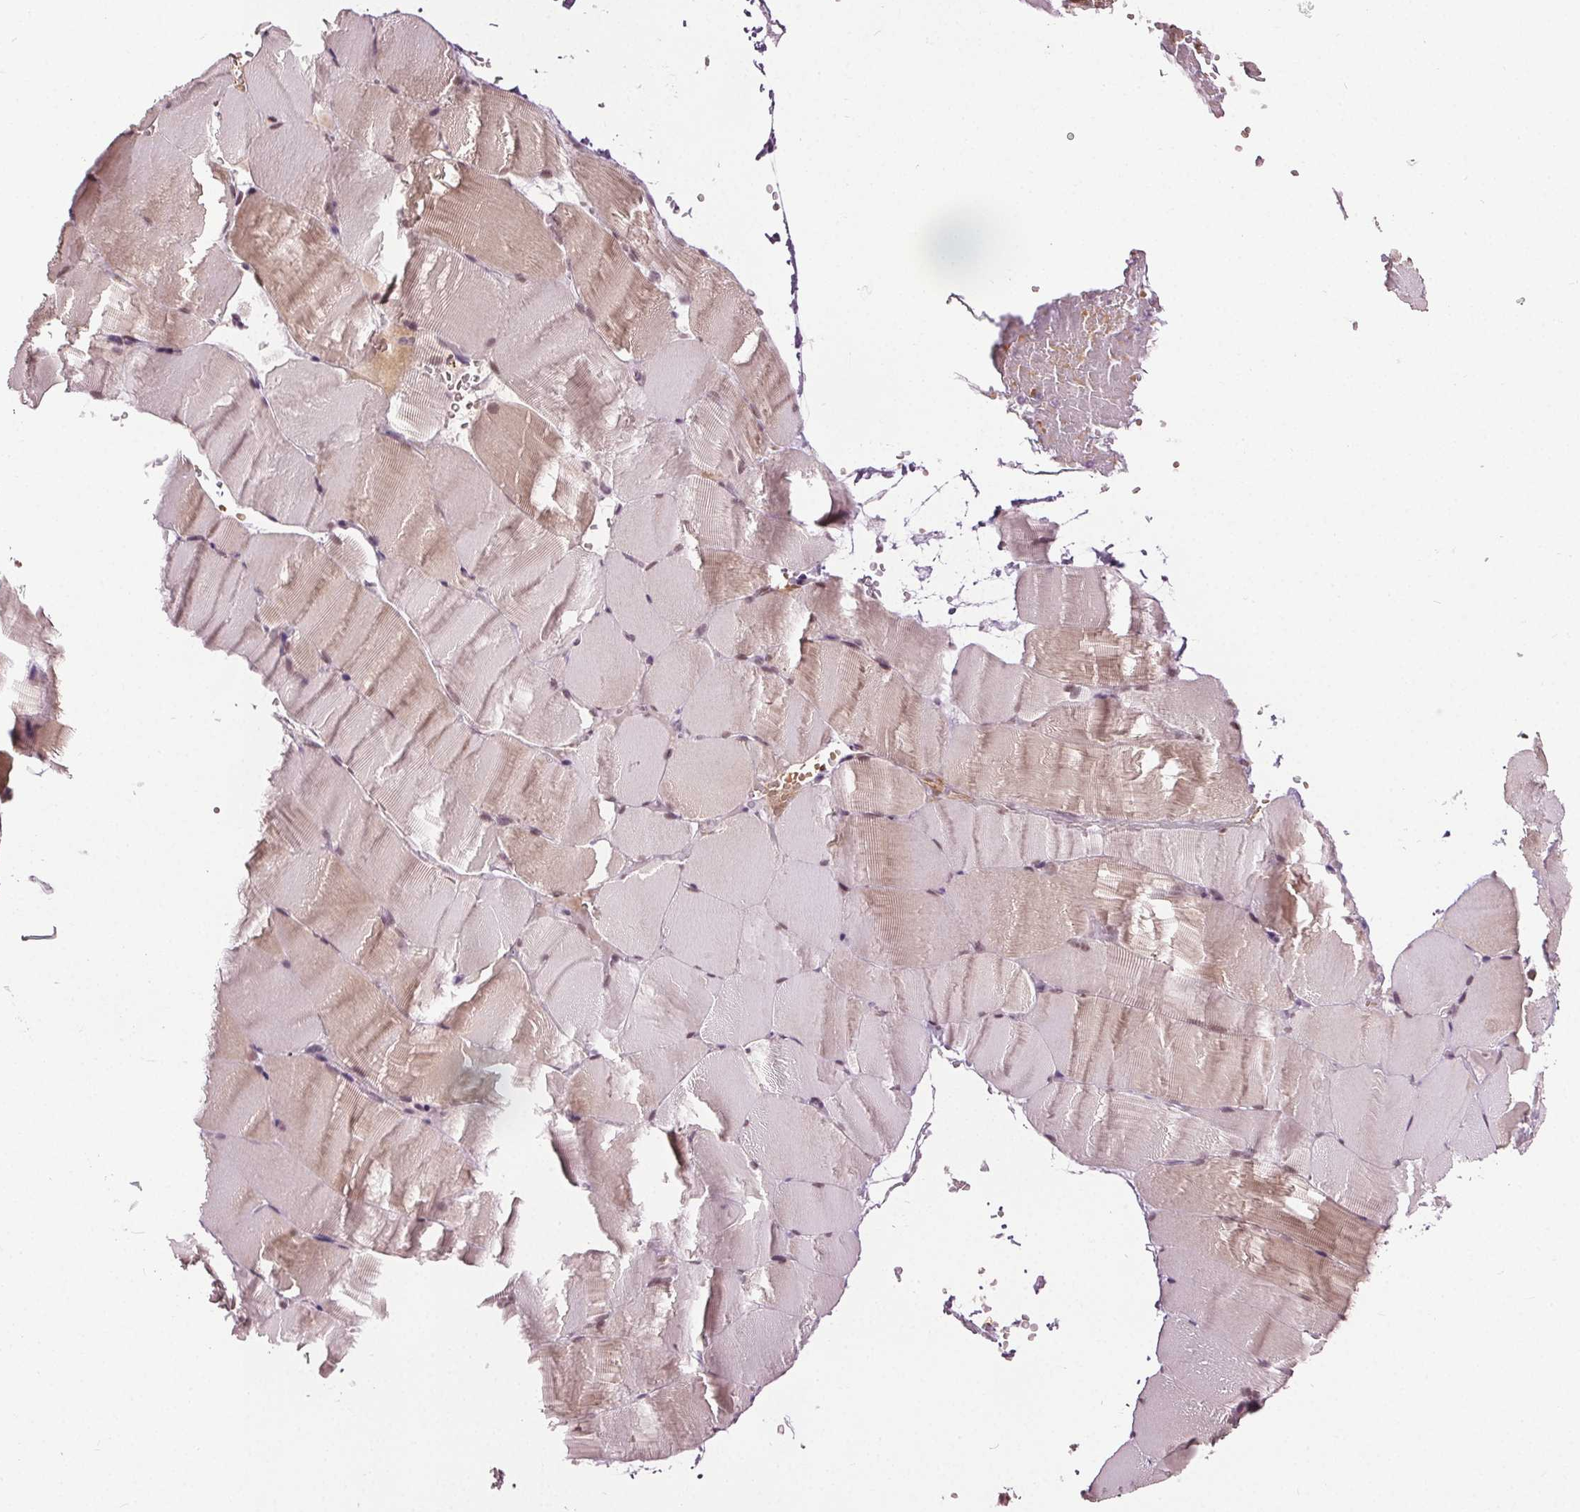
{"staining": {"intensity": "weak", "quantity": "25%-75%", "location": "cytoplasmic/membranous,nuclear"}, "tissue": "skeletal muscle", "cell_type": "Myocytes", "image_type": "normal", "snomed": [{"axis": "morphology", "description": "Normal tissue, NOS"}, {"axis": "topography", "description": "Skeletal muscle"}], "caption": "High-magnification brightfield microscopy of normal skeletal muscle stained with DAB (brown) and counterstained with hematoxylin (blue). myocytes exhibit weak cytoplasmic/membranous,nuclear expression is present in about25%-75% of cells. The protein is shown in brown color, while the nuclei are stained blue.", "gene": "IWS1", "patient": {"sex": "female", "age": 37}}